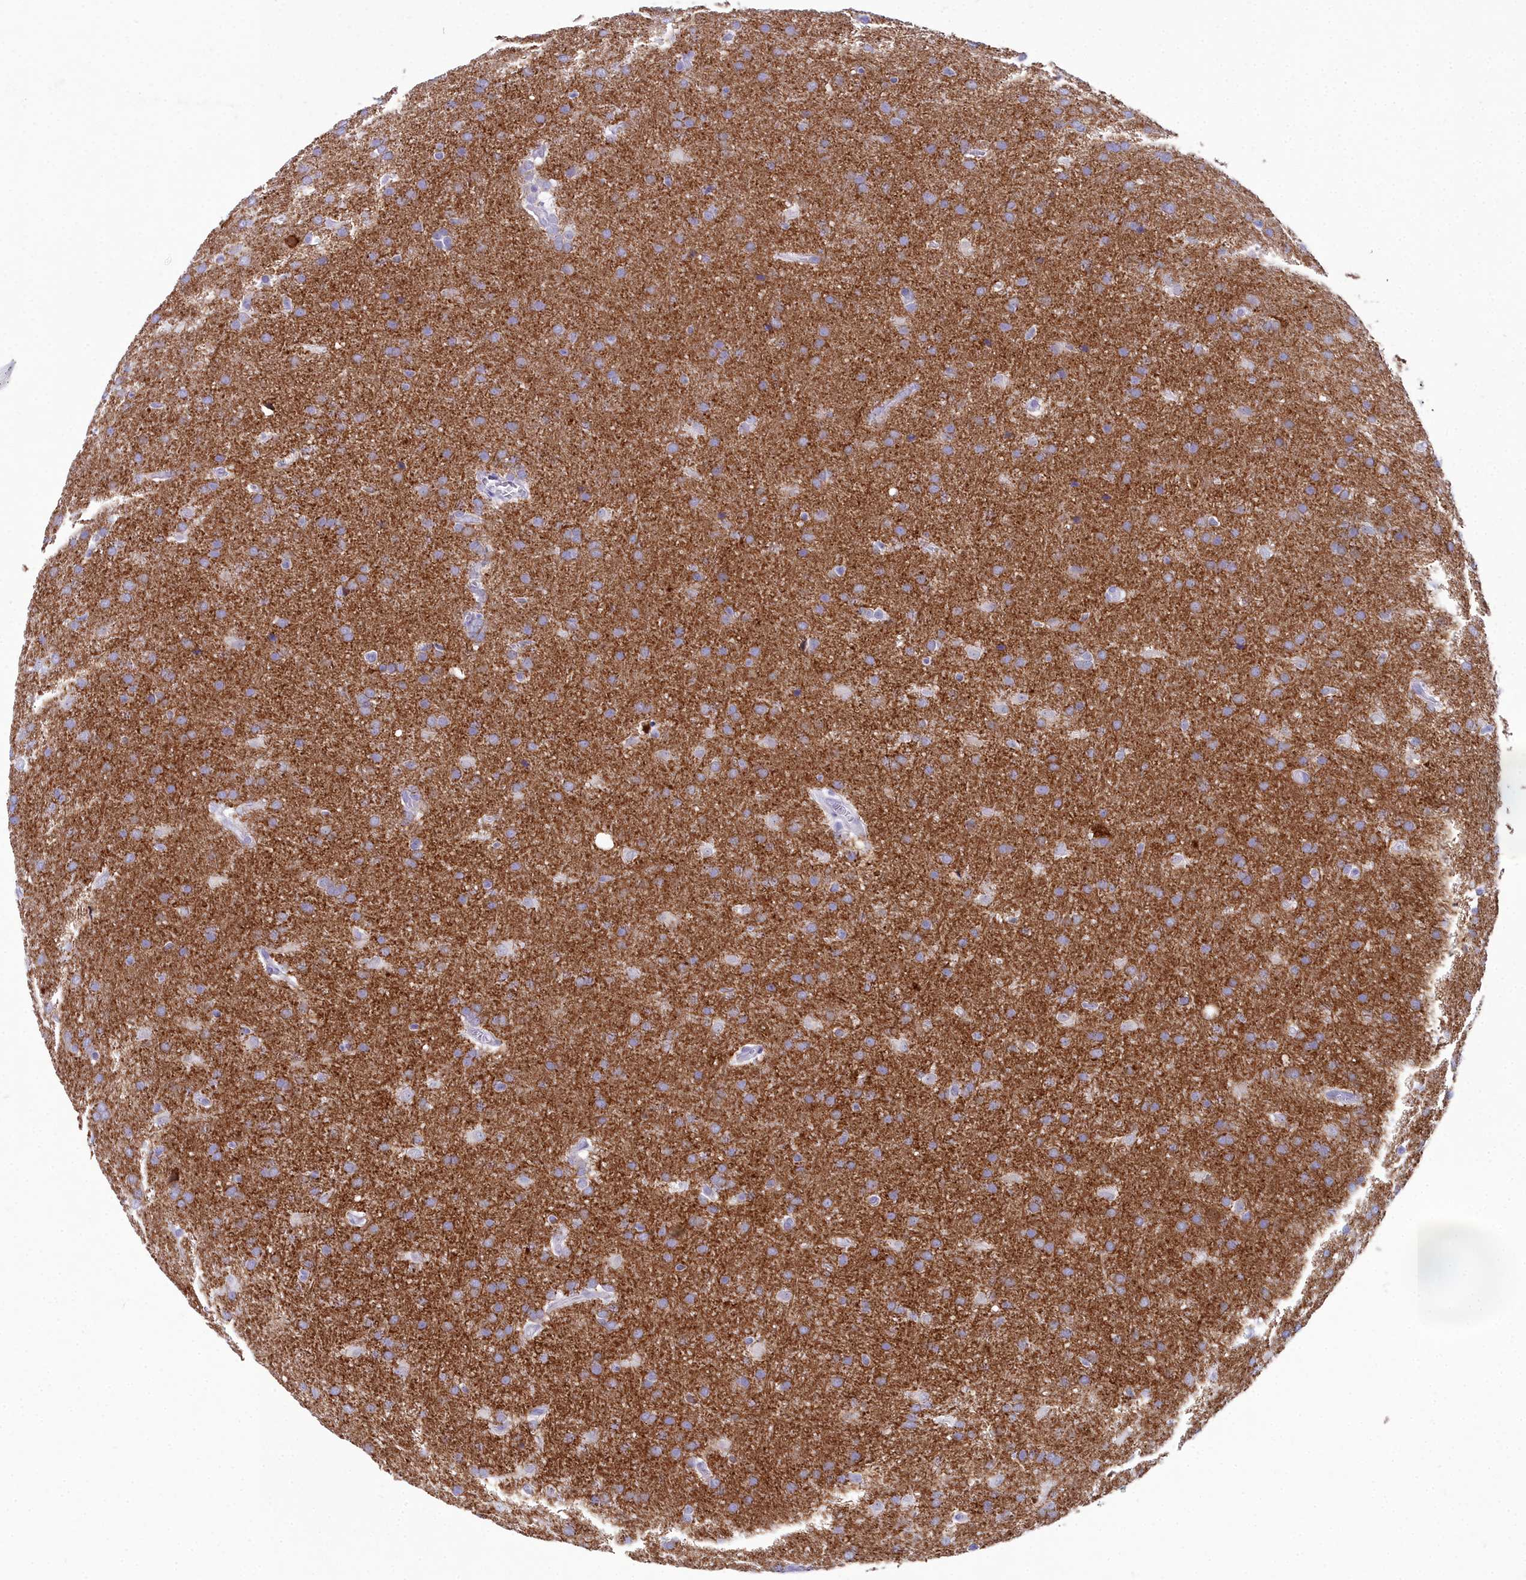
{"staining": {"intensity": "moderate", "quantity": "<25%", "location": "cytoplasmic/membranous"}, "tissue": "glioma", "cell_type": "Tumor cells", "image_type": "cancer", "snomed": [{"axis": "morphology", "description": "Glioma, malignant, Low grade"}, {"axis": "topography", "description": "Brain"}], "caption": "IHC (DAB) staining of human glioma displays moderate cytoplasmic/membranous protein positivity in about <25% of tumor cells. (DAB (3,3'-diaminobenzidine) = brown stain, brightfield microscopy at high magnification).", "gene": "MAP6", "patient": {"sex": "female", "age": 32}}